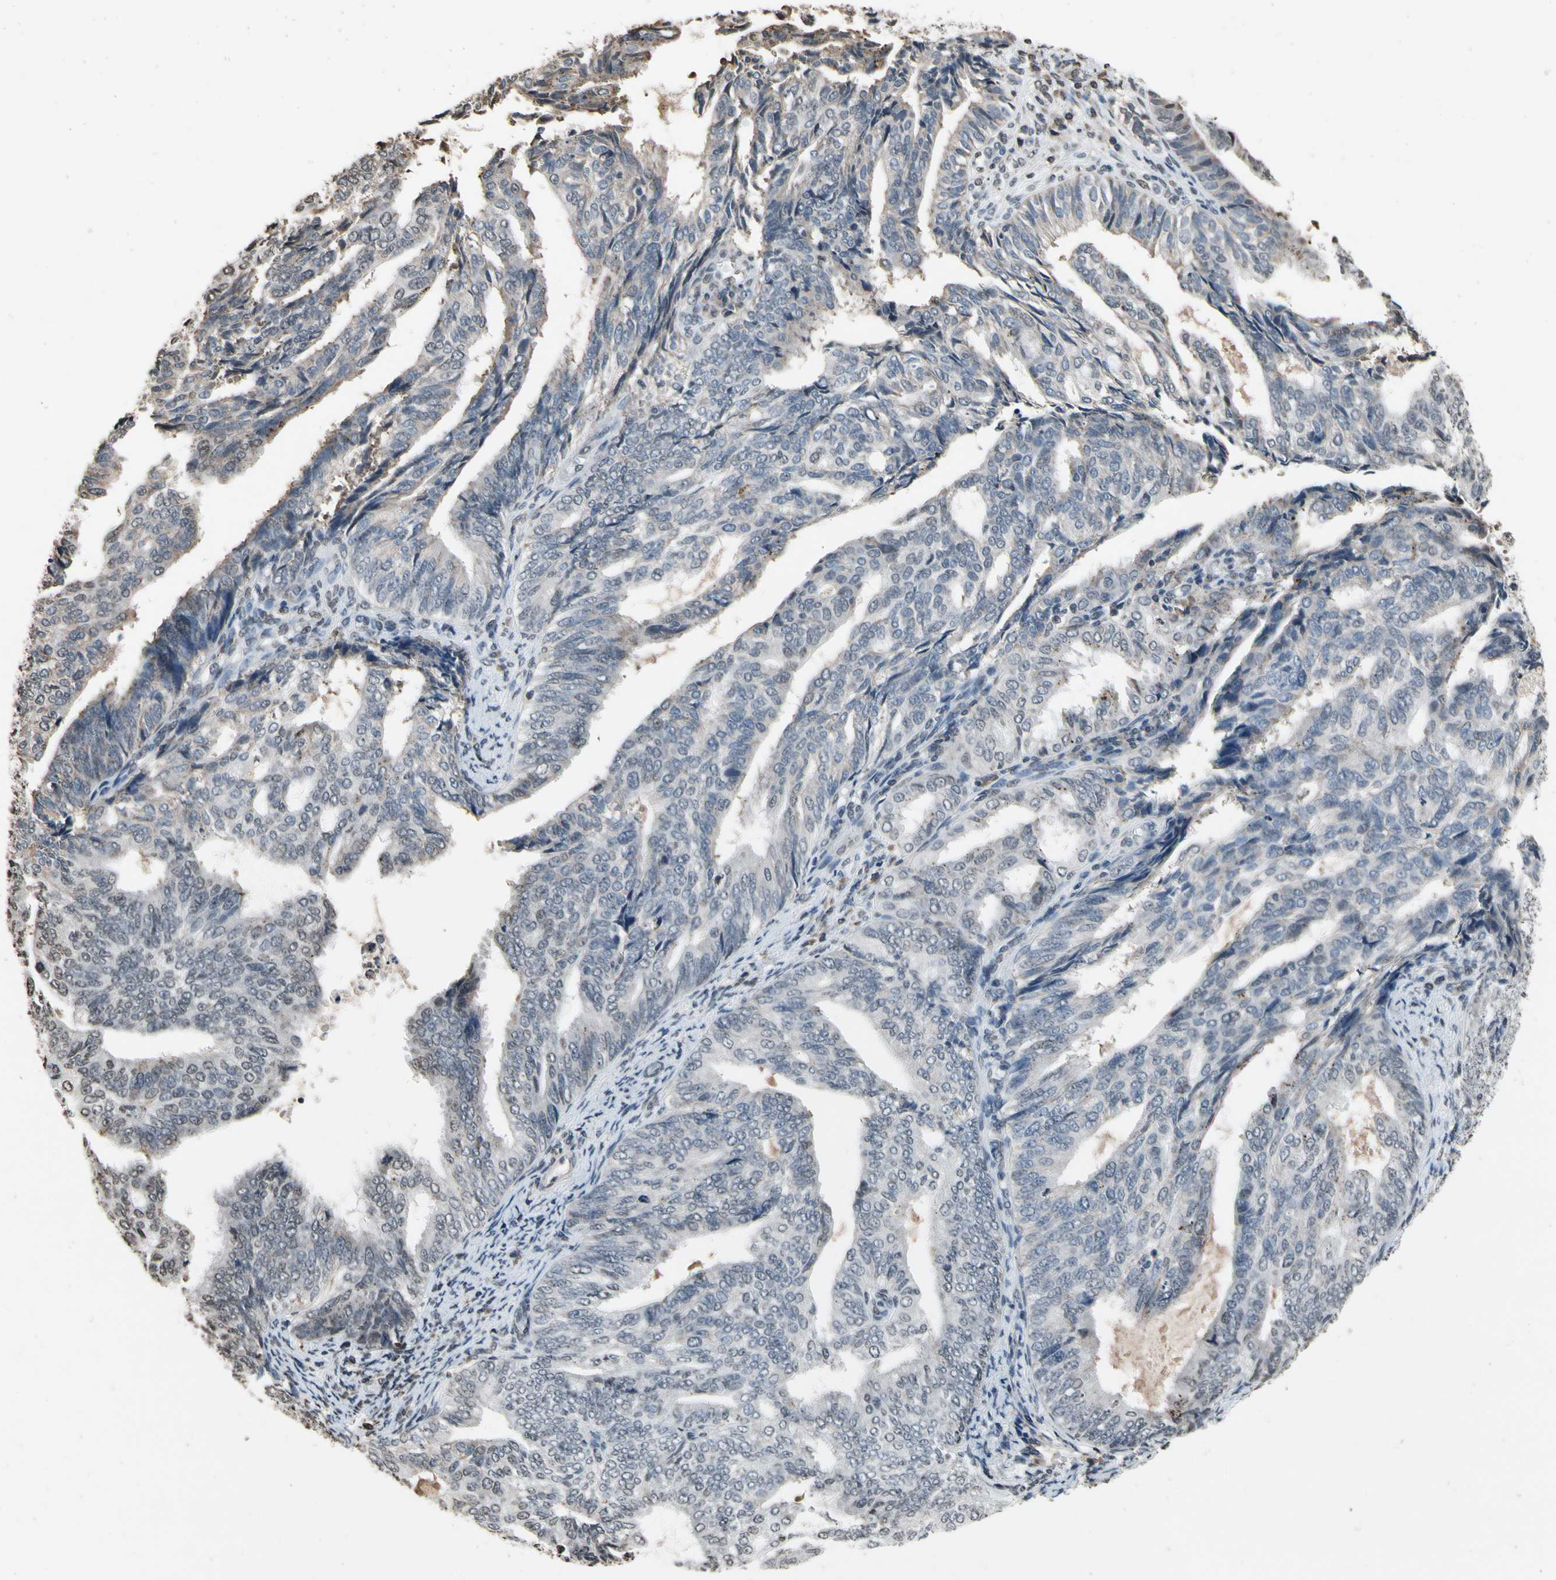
{"staining": {"intensity": "weak", "quantity": "<25%", "location": "cytoplasmic/membranous"}, "tissue": "endometrial cancer", "cell_type": "Tumor cells", "image_type": "cancer", "snomed": [{"axis": "morphology", "description": "Adenocarcinoma, NOS"}, {"axis": "topography", "description": "Endometrium"}], "caption": "The photomicrograph displays no staining of tumor cells in endometrial adenocarcinoma.", "gene": "HIPK2", "patient": {"sex": "female", "age": 58}}